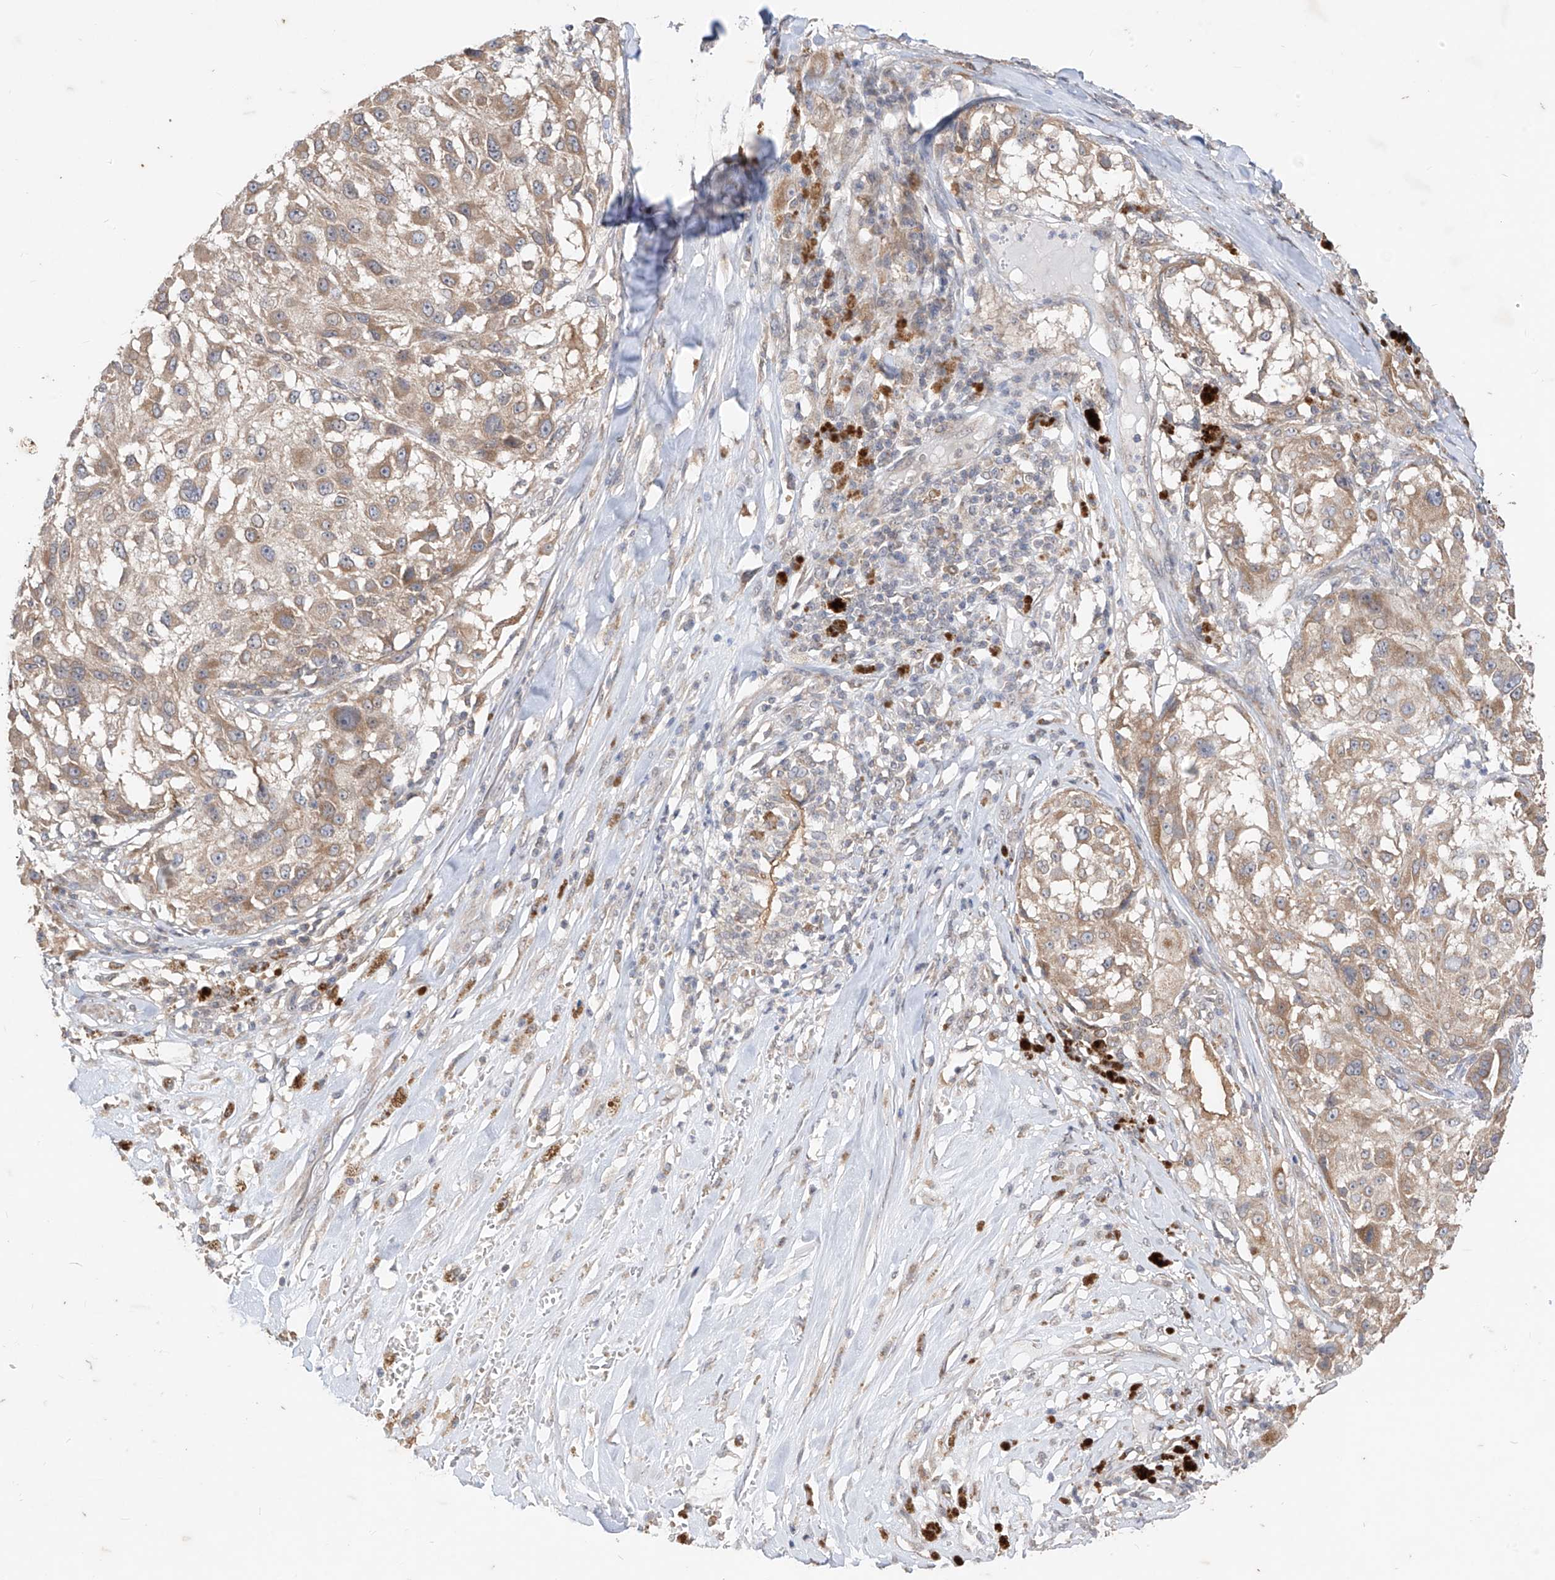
{"staining": {"intensity": "weak", "quantity": ">75%", "location": "cytoplasmic/membranous"}, "tissue": "melanoma", "cell_type": "Tumor cells", "image_type": "cancer", "snomed": [{"axis": "morphology", "description": "Necrosis, NOS"}, {"axis": "morphology", "description": "Malignant melanoma, NOS"}, {"axis": "topography", "description": "Skin"}], "caption": "Immunohistochemistry (IHC) (DAB) staining of malignant melanoma exhibits weak cytoplasmic/membranous protein positivity in about >75% of tumor cells. The staining is performed using DAB (3,3'-diaminobenzidine) brown chromogen to label protein expression. The nuclei are counter-stained blue using hematoxylin.", "gene": "MTUS2", "patient": {"sex": "female", "age": 87}}